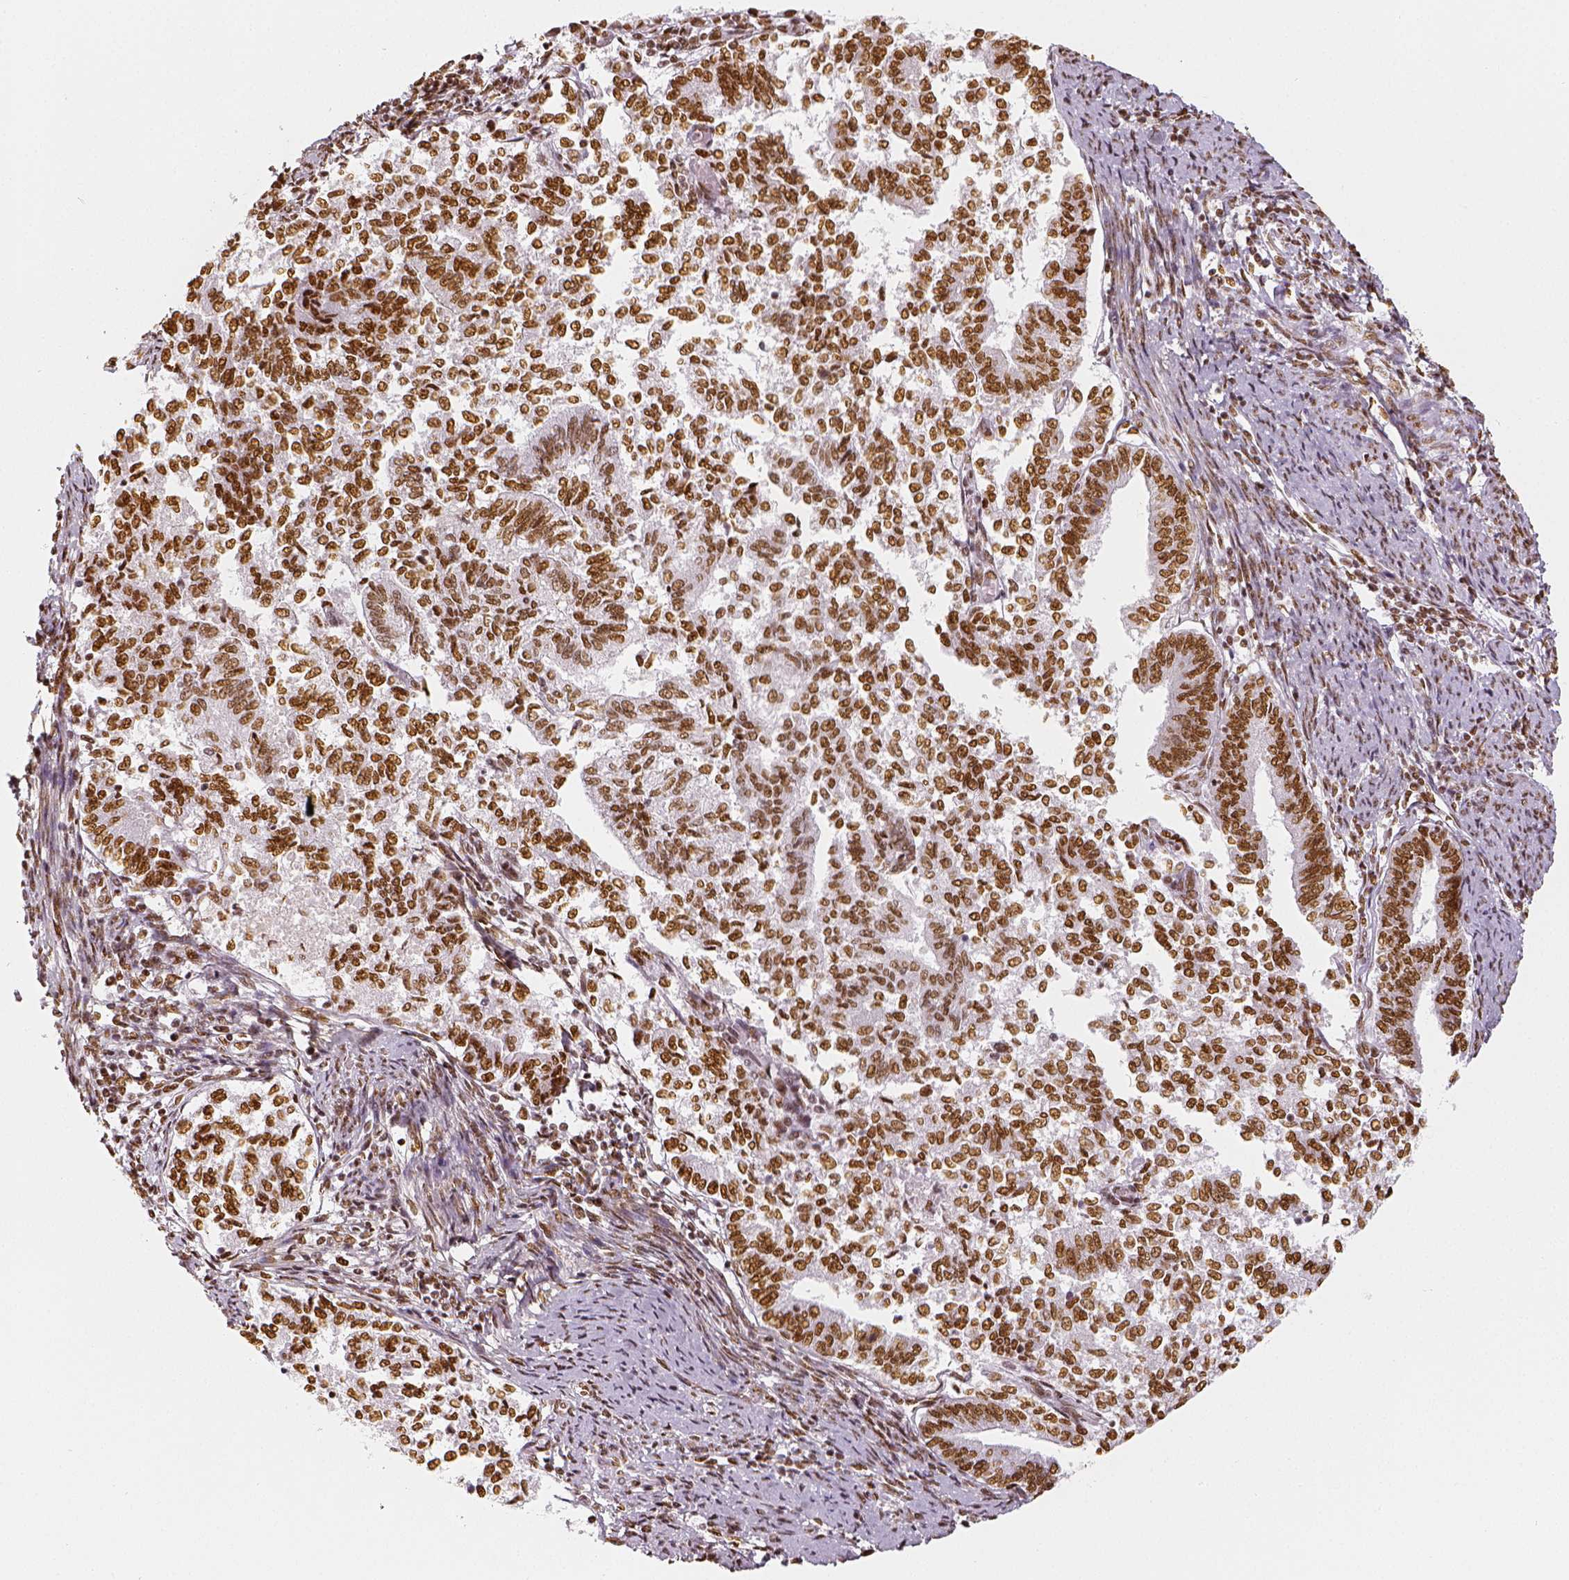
{"staining": {"intensity": "moderate", "quantity": ">75%", "location": "nuclear"}, "tissue": "endometrial cancer", "cell_type": "Tumor cells", "image_type": "cancer", "snomed": [{"axis": "morphology", "description": "Adenocarcinoma, NOS"}, {"axis": "topography", "description": "Endometrium"}], "caption": "Protein analysis of endometrial adenocarcinoma tissue shows moderate nuclear positivity in approximately >75% of tumor cells.", "gene": "KDM5B", "patient": {"sex": "female", "age": 65}}